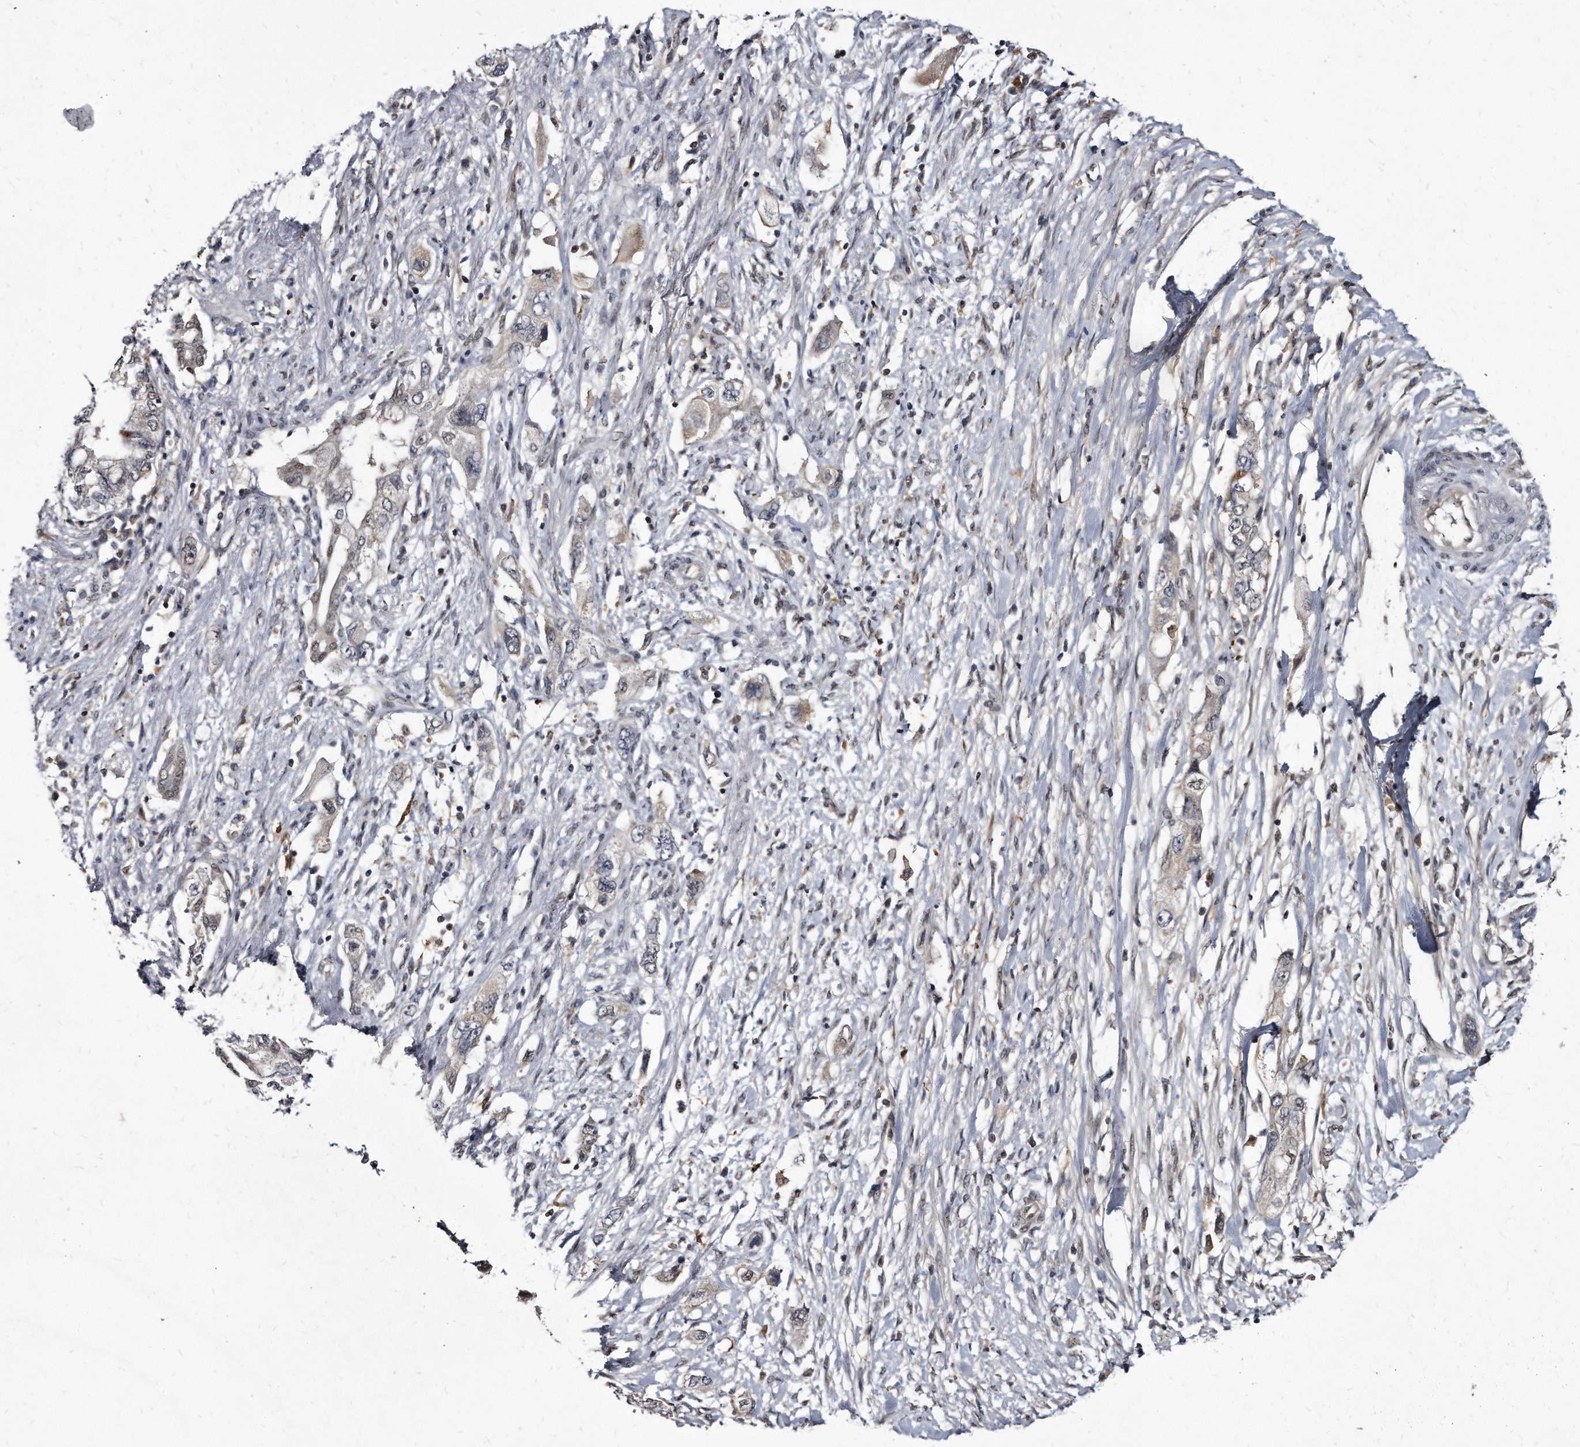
{"staining": {"intensity": "negative", "quantity": "none", "location": "none"}, "tissue": "pancreatic cancer", "cell_type": "Tumor cells", "image_type": "cancer", "snomed": [{"axis": "morphology", "description": "Adenocarcinoma, NOS"}, {"axis": "topography", "description": "Pancreas"}], "caption": "The immunohistochemistry histopathology image has no significant positivity in tumor cells of adenocarcinoma (pancreatic) tissue. (Stains: DAB immunohistochemistry (IHC) with hematoxylin counter stain, Microscopy: brightfield microscopy at high magnification).", "gene": "KLHDC3", "patient": {"sex": "female", "age": 73}}